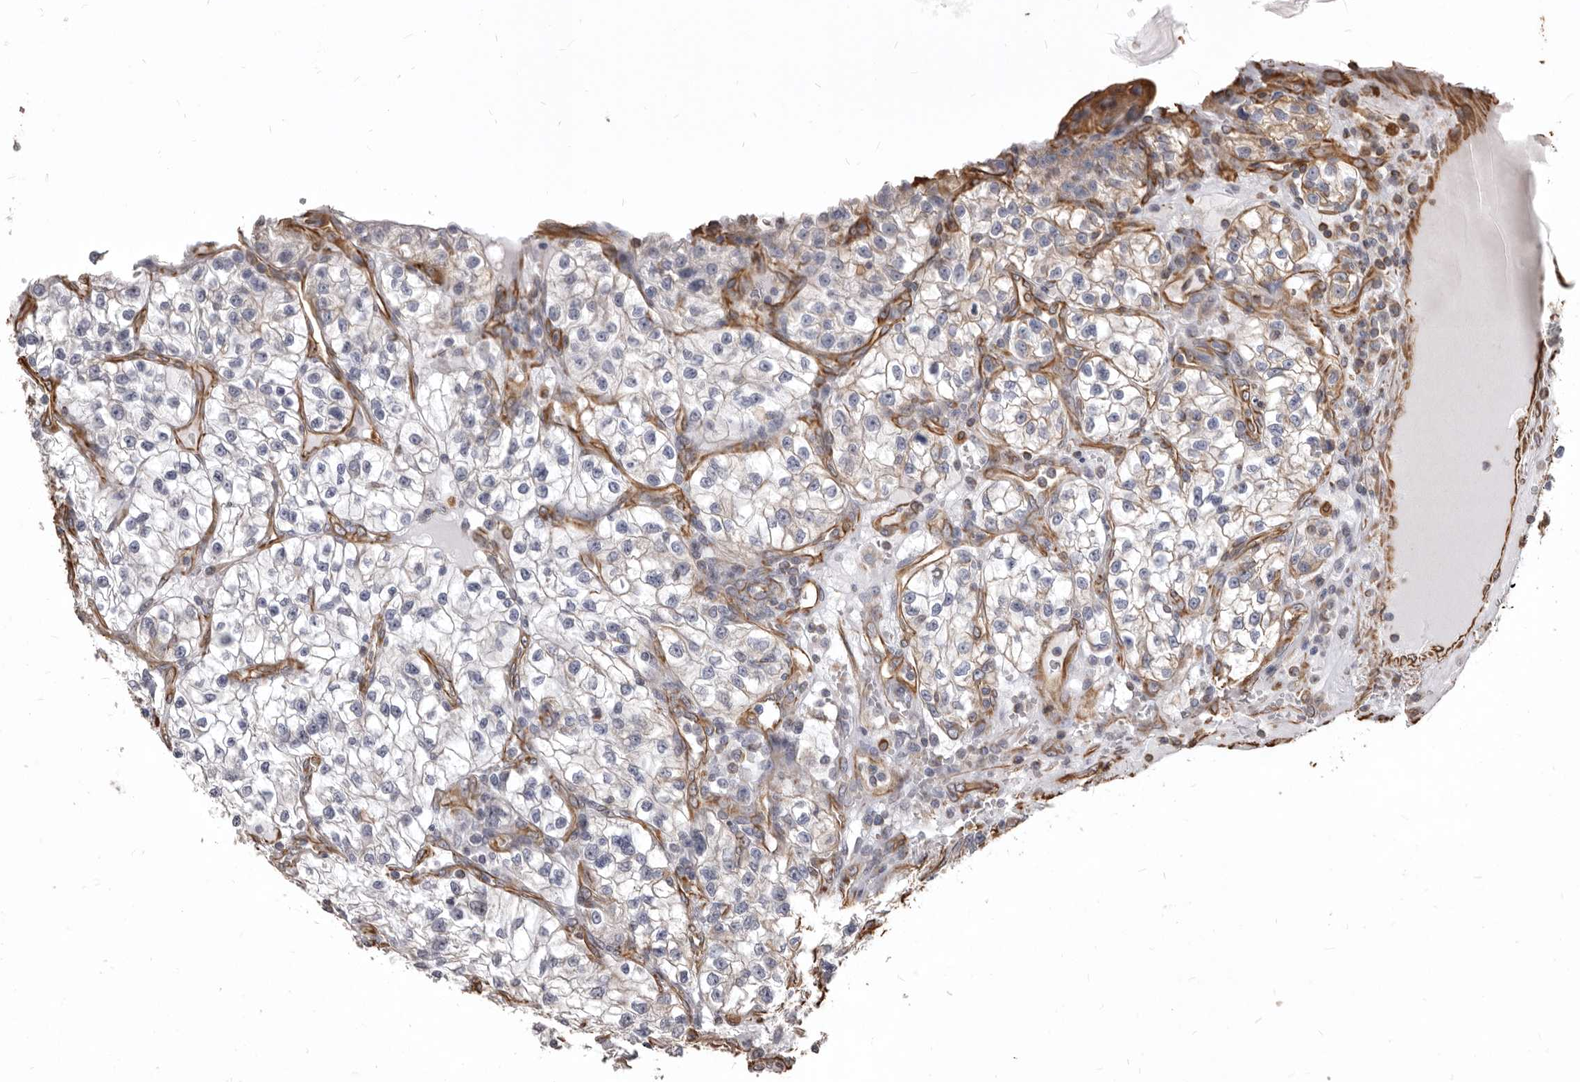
{"staining": {"intensity": "negative", "quantity": "none", "location": "none"}, "tissue": "renal cancer", "cell_type": "Tumor cells", "image_type": "cancer", "snomed": [{"axis": "morphology", "description": "Adenocarcinoma, NOS"}, {"axis": "topography", "description": "Kidney"}], "caption": "A high-resolution image shows immunohistochemistry staining of adenocarcinoma (renal), which exhibits no significant staining in tumor cells.", "gene": "MTURN", "patient": {"sex": "female", "age": 57}}